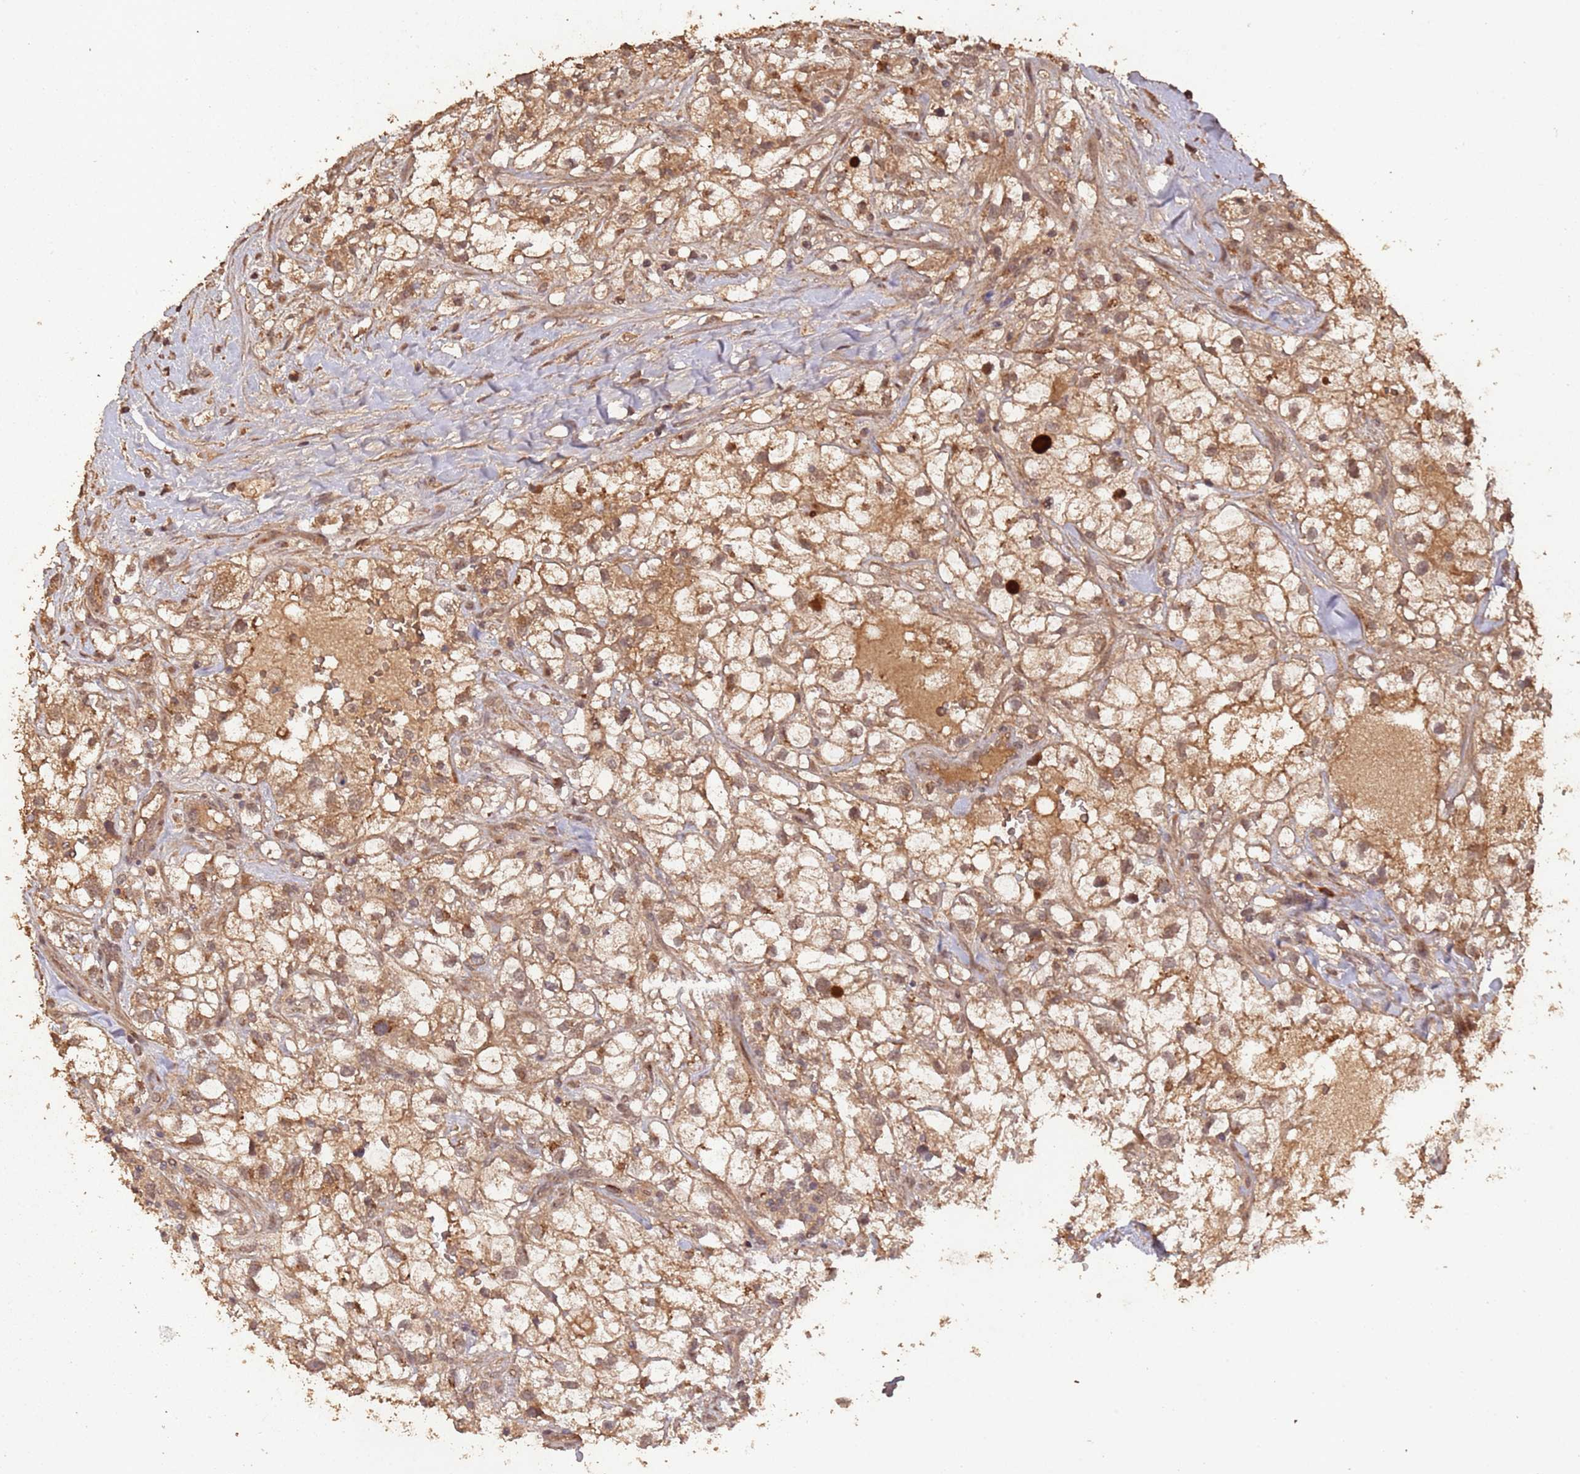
{"staining": {"intensity": "moderate", "quantity": ">75%", "location": "cytoplasmic/membranous,nuclear"}, "tissue": "renal cancer", "cell_type": "Tumor cells", "image_type": "cancer", "snomed": [{"axis": "morphology", "description": "Adenocarcinoma, NOS"}, {"axis": "topography", "description": "Kidney"}], "caption": "Brown immunohistochemical staining in human renal adenocarcinoma reveals moderate cytoplasmic/membranous and nuclear expression in about >75% of tumor cells.", "gene": "FRAT1", "patient": {"sex": "male", "age": 59}}